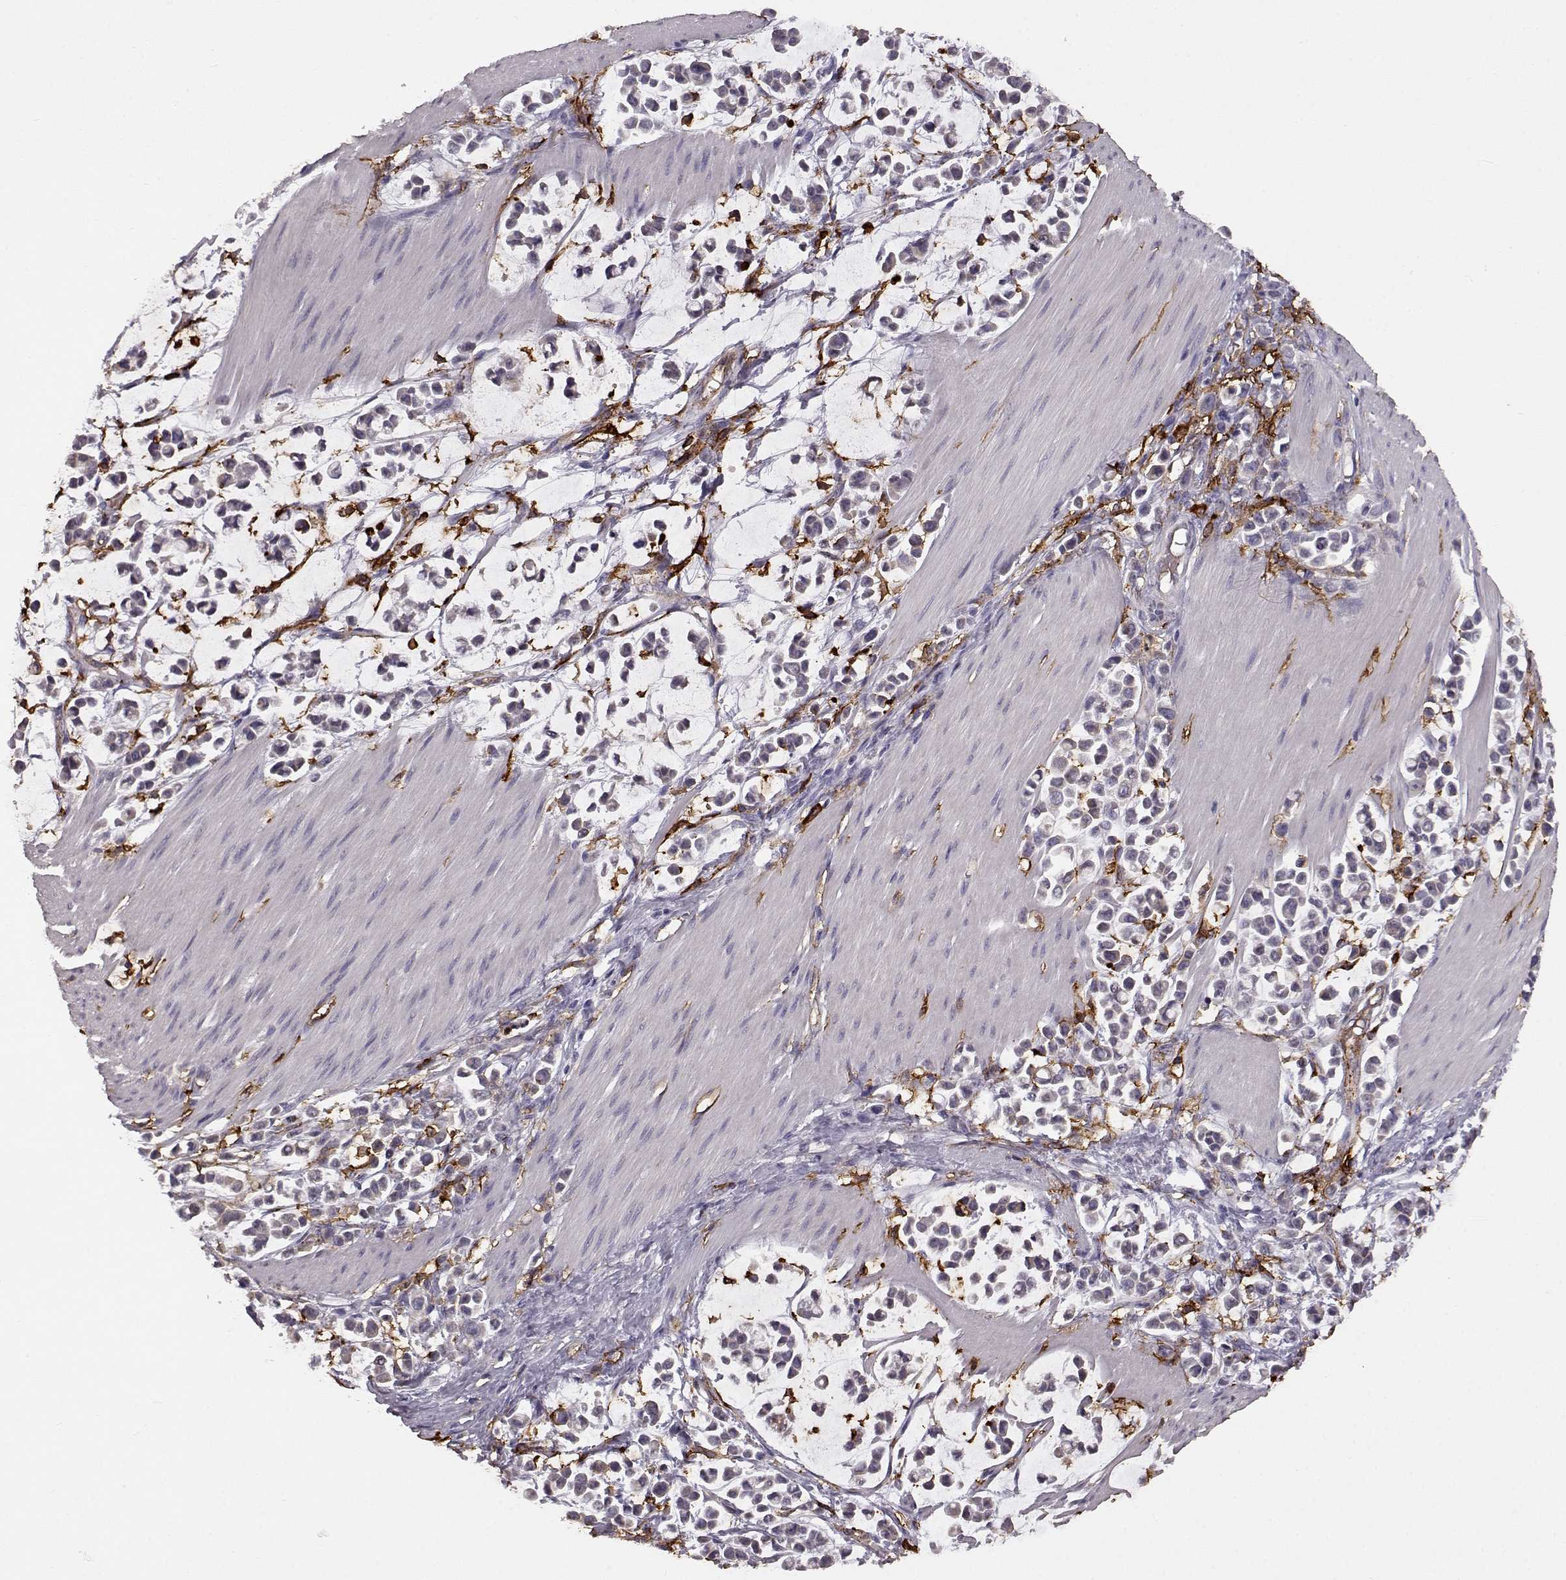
{"staining": {"intensity": "negative", "quantity": "none", "location": "none"}, "tissue": "stomach cancer", "cell_type": "Tumor cells", "image_type": "cancer", "snomed": [{"axis": "morphology", "description": "Adenocarcinoma, NOS"}, {"axis": "topography", "description": "Stomach"}], "caption": "Immunohistochemical staining of stomach cancer (adenocarcinoma) shows no significant positivity in tumor cells.", "gene": "CCNF", "patient": {"sex": "male", "age": 82}}